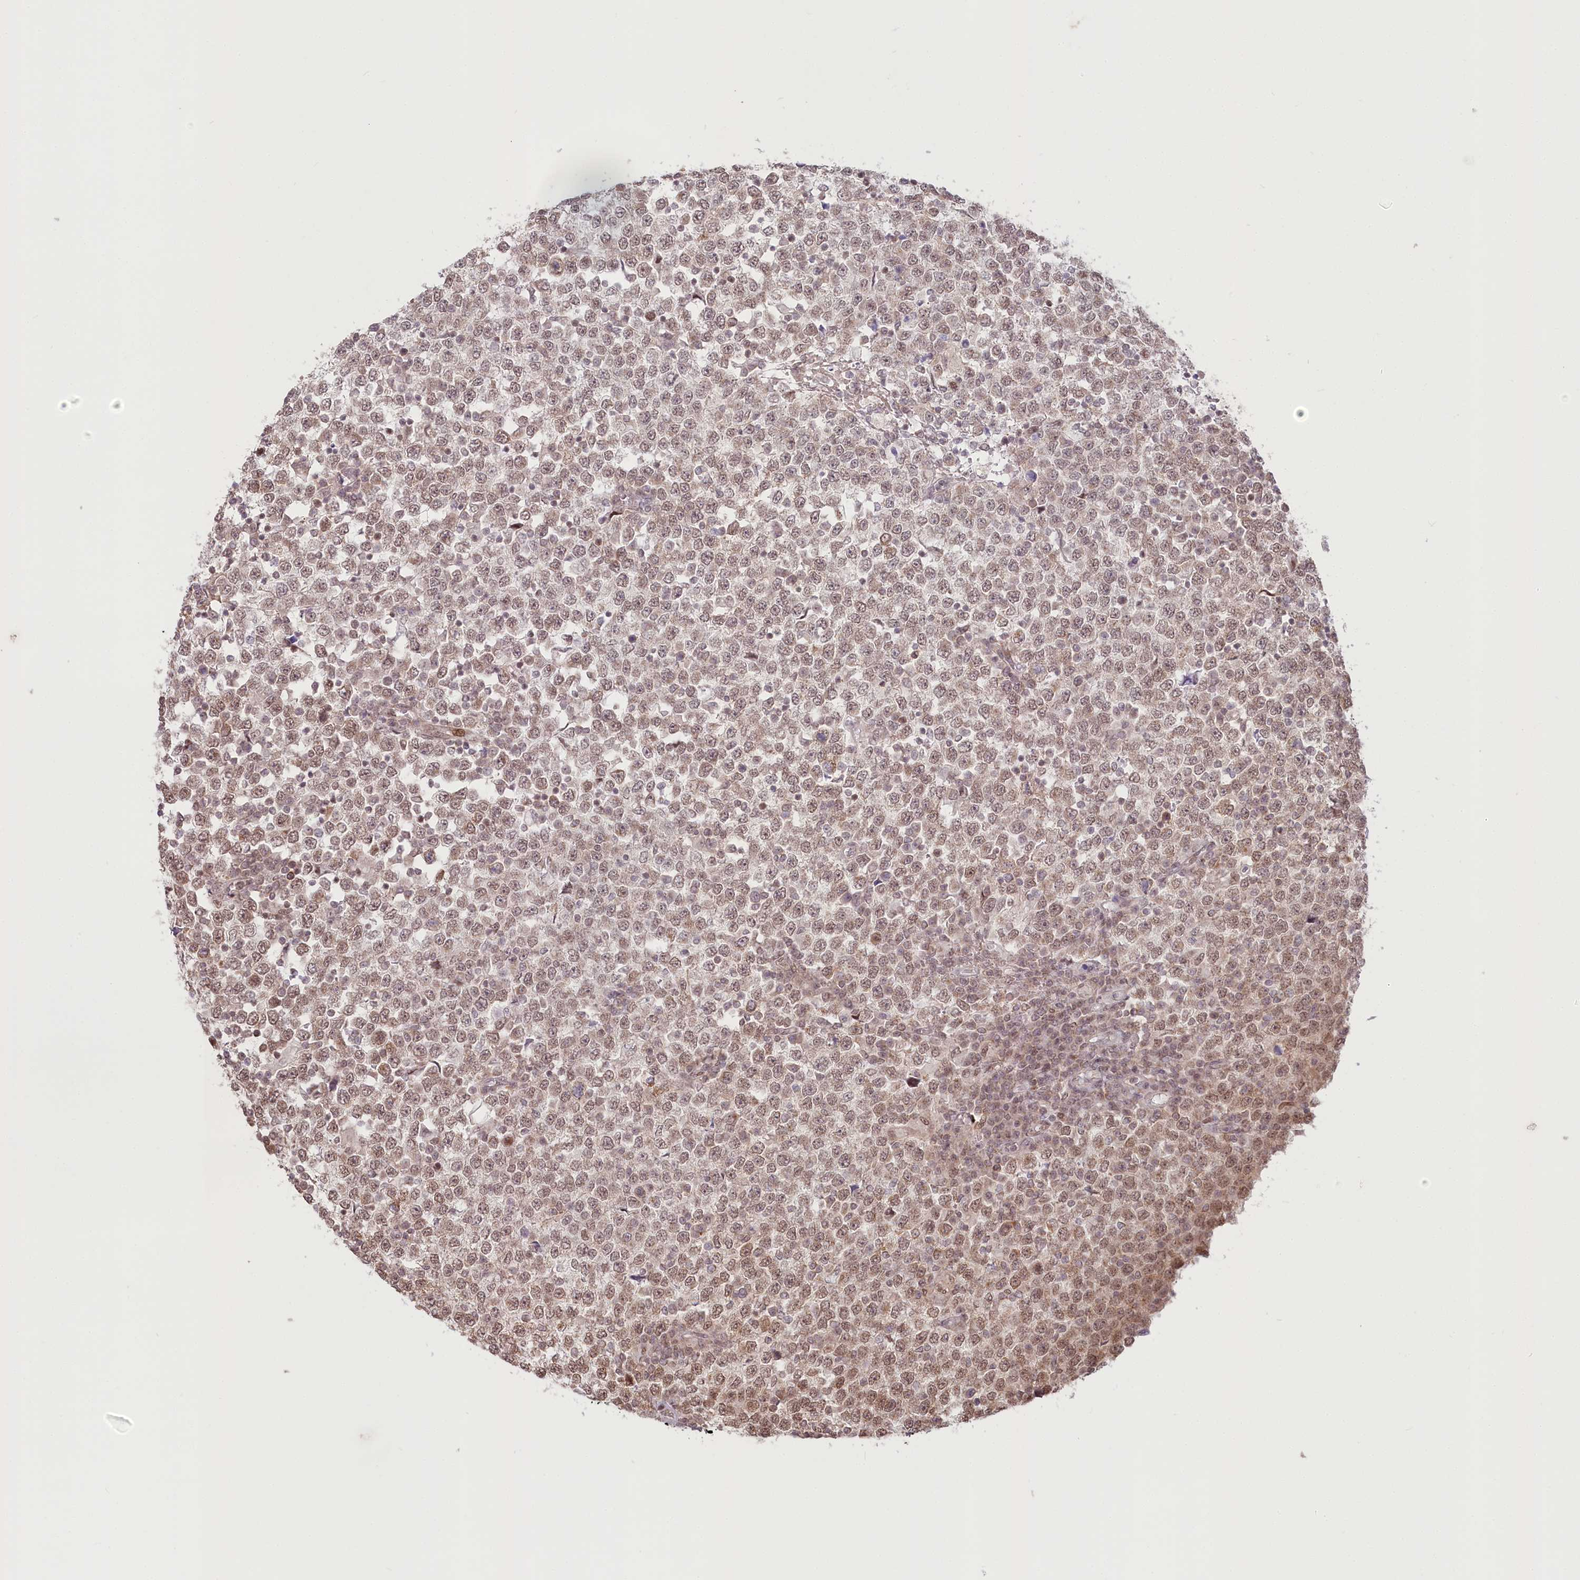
{"staining": {"intensity": "moderate", "quantity": ">75%", "location": "nuclear"}, "tissue": "testis cancer", "cell_type": "Tumor cells", "image_type": "cancer", "snomed": [{"axis": "morphology", "description": "Seminoma, NOS"}, {"axis": "topography", "description": "Testis"}], "caption": "IHC of human testis cancer reveals medium levels of moderate nuclear staining in about >75% of tumor cells. The staining was performed using DAB, with brown indicating positive protein expression. Nuclei are stained blue with hematoxylin.", "gene": "PYURF", "patient": {"sex": "male", "age": 65}}